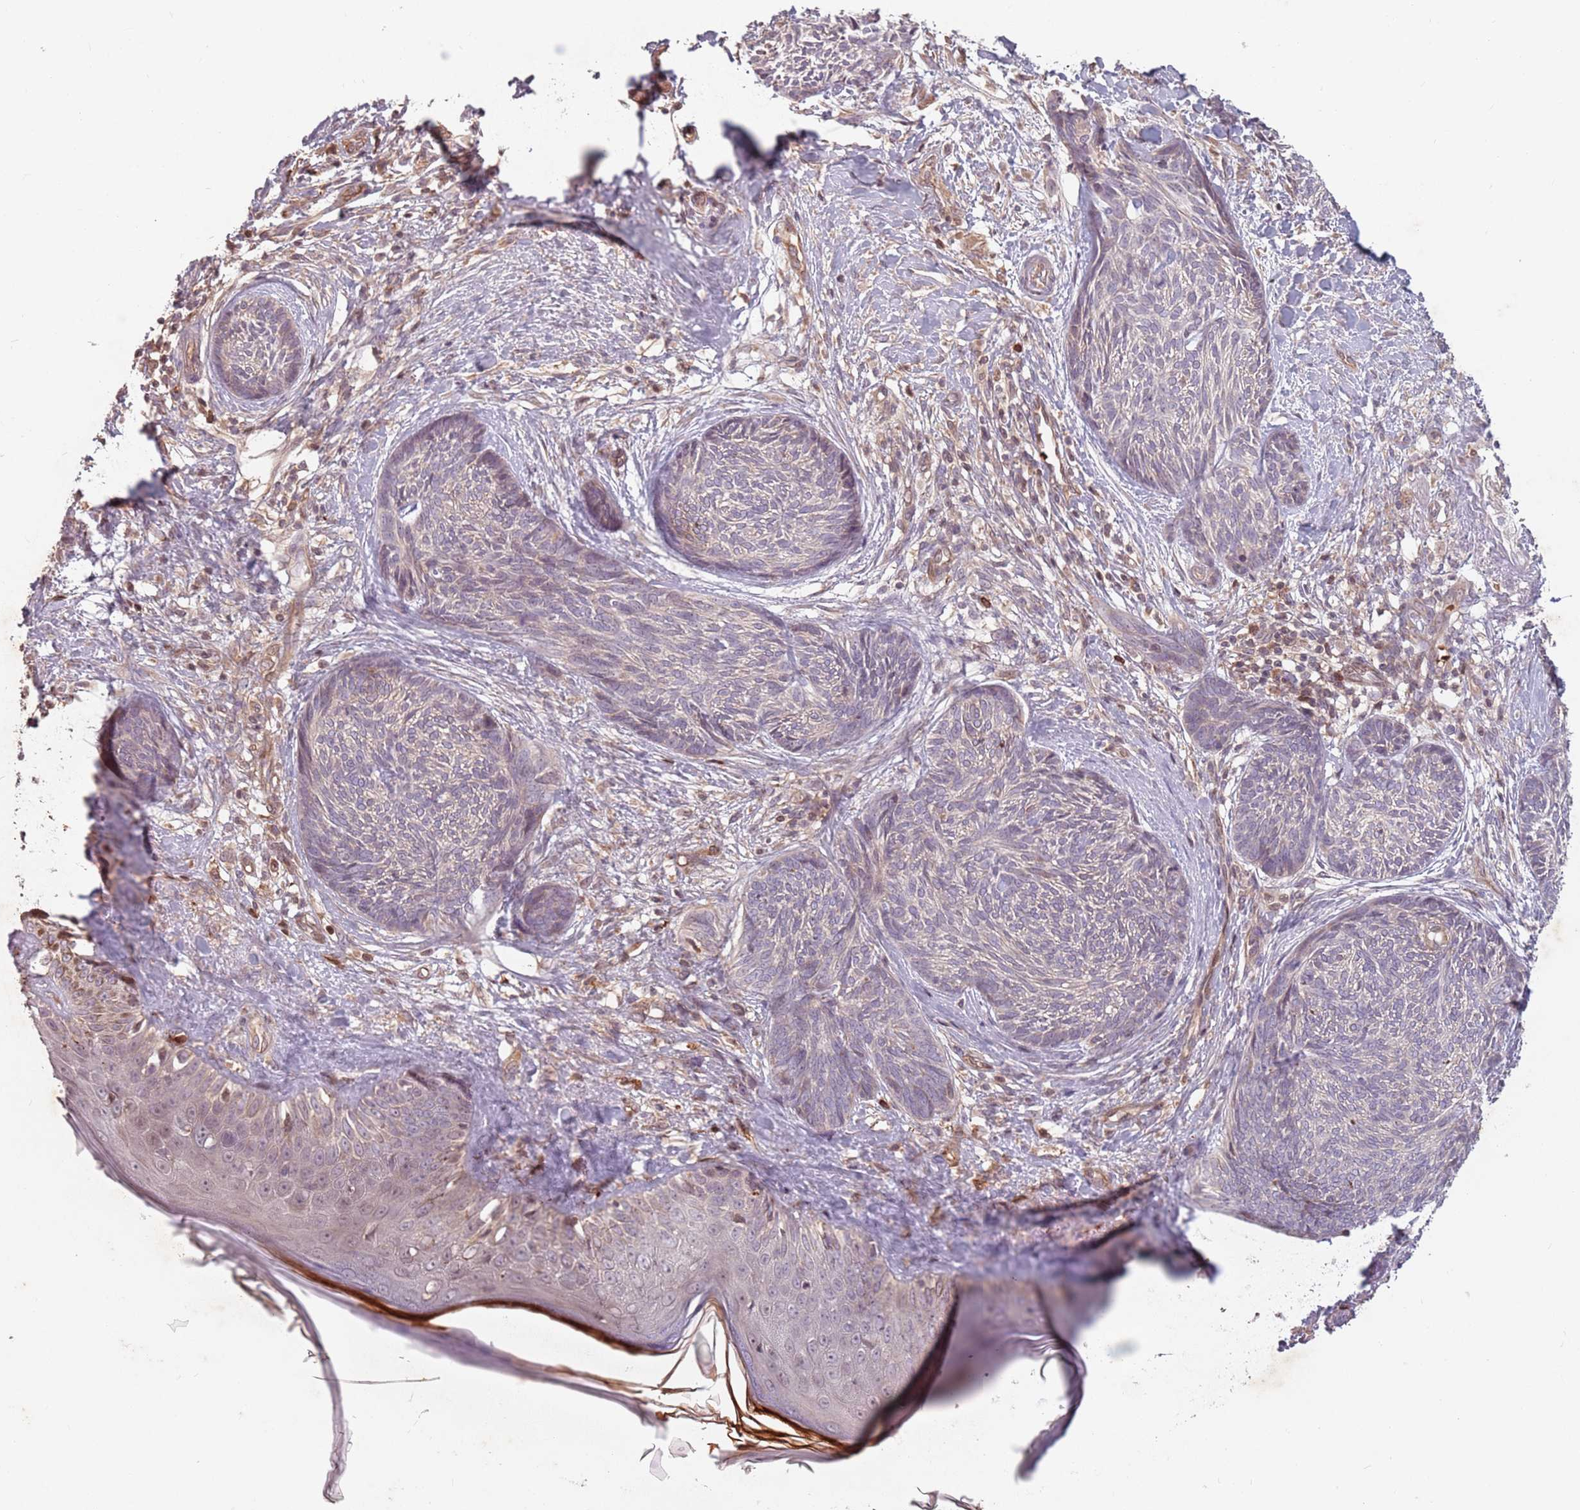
{"staining": {"intensity": "weak", "quantity": "<25%", "location": "cytoplasmic/membranous"}, "tissue": "skin cancer", "cell_type": "Tumor cells", "image_type": "cancer", "snomed": [{"axis": "morphology", "description": "Basal cell carcinoma"}, {"axis": "topography", "description": "Skin"}], "caption": "The image reveals no significant positivity in tumor cells of basal cell carcinoma (skin).", "gene": "GPR180", "patient": {"sex": "male", "age": 73}}